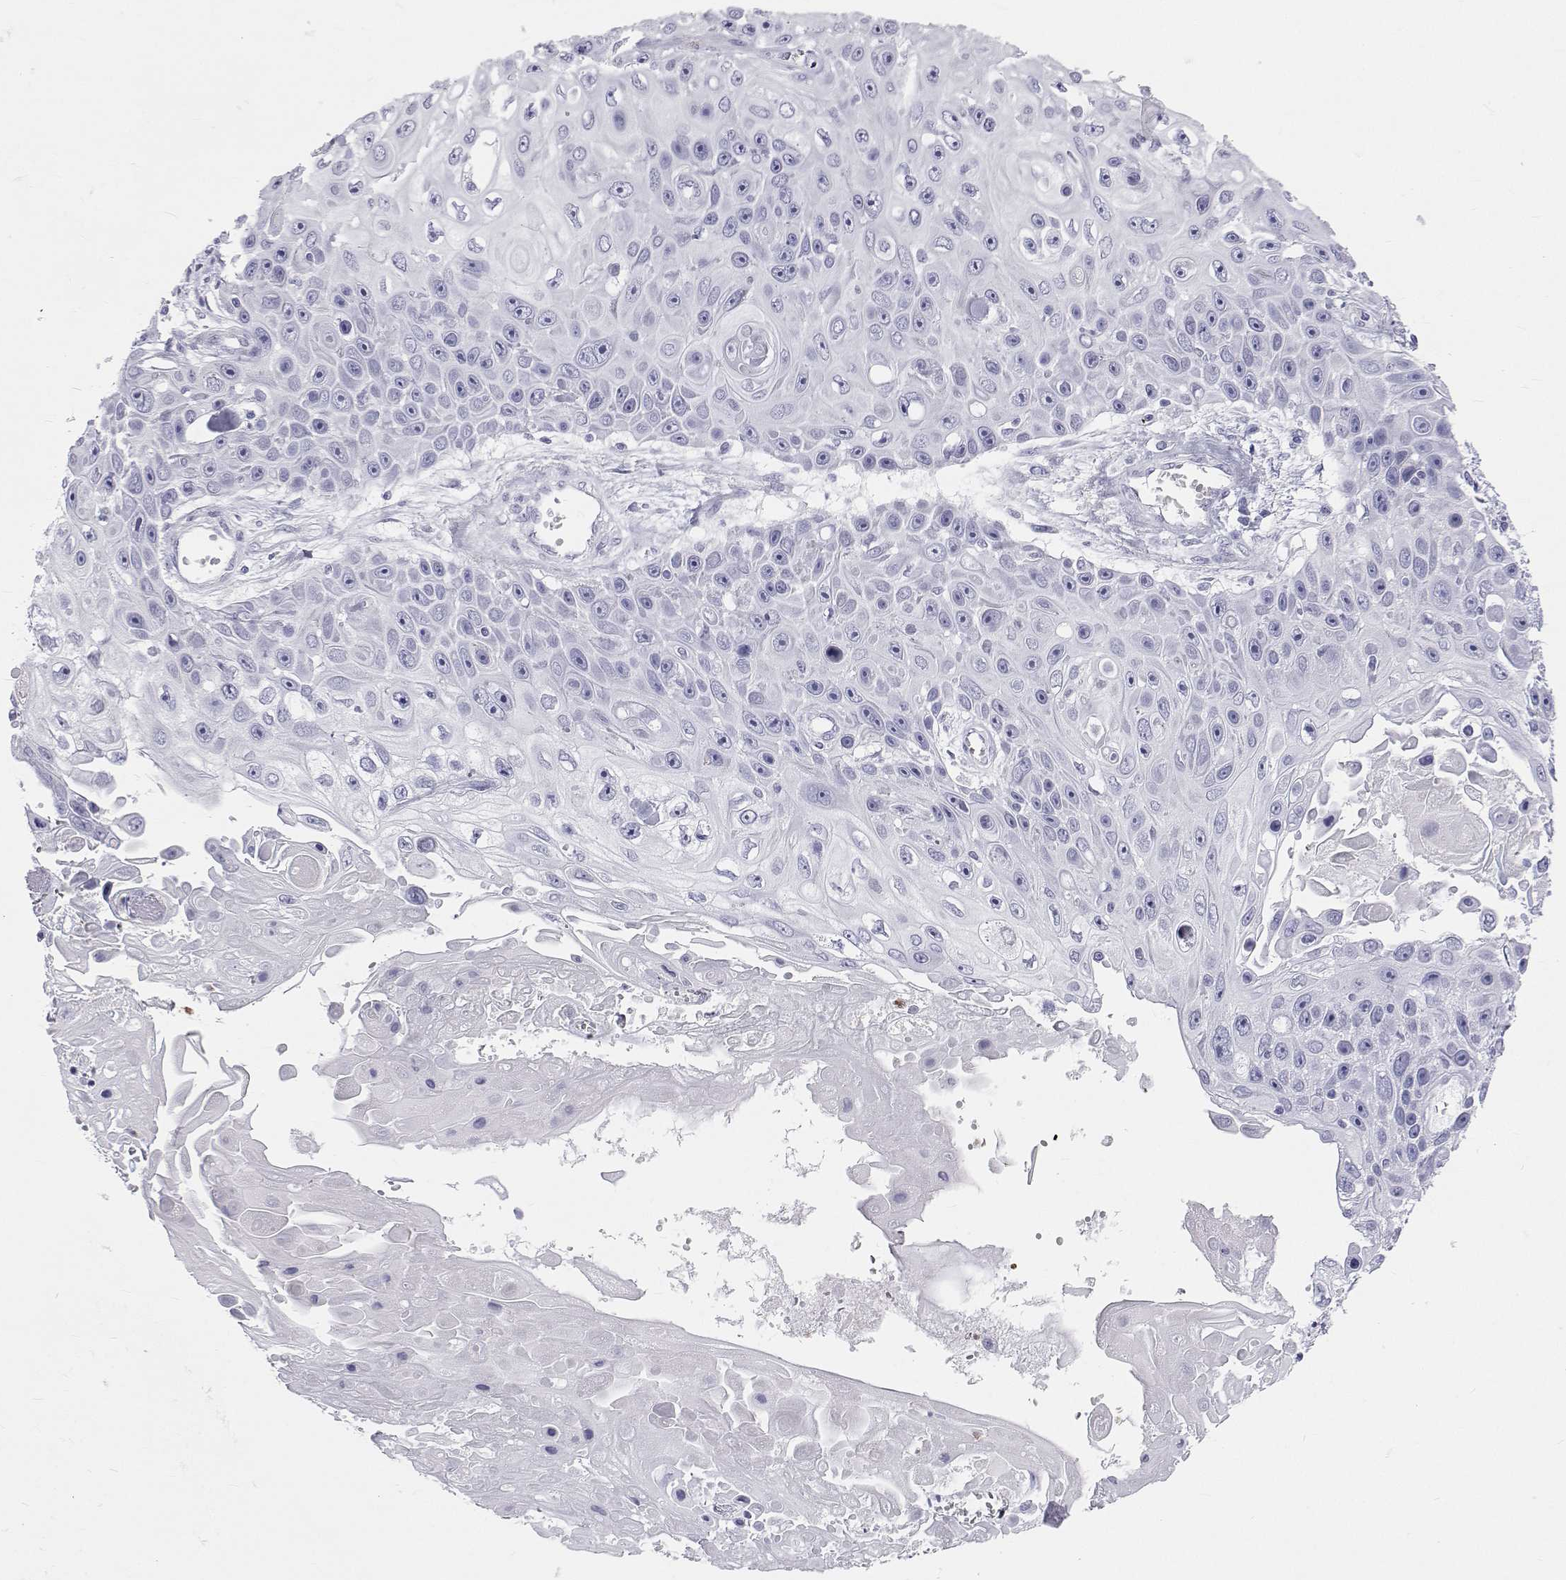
{"staining": {"intensity": "negative", "quantity": "none", "location": "none"}, "tissue": "skin cancer", "cell_type": "Tumor cells", "image_type": "cancer", "snomed": [{"axis": "morphology", "description": "Squamous cell carcinoma, NOS"}, {"axis": "topography", "description": "Skin"}], "caption": "A photomicrograph of skin cancer (squamous cell carcinoma) stained for a protein reveals no brown staining in tumor cells.", "gene": "SFTPB", "patient": {"sex": "male", "age": 82}}